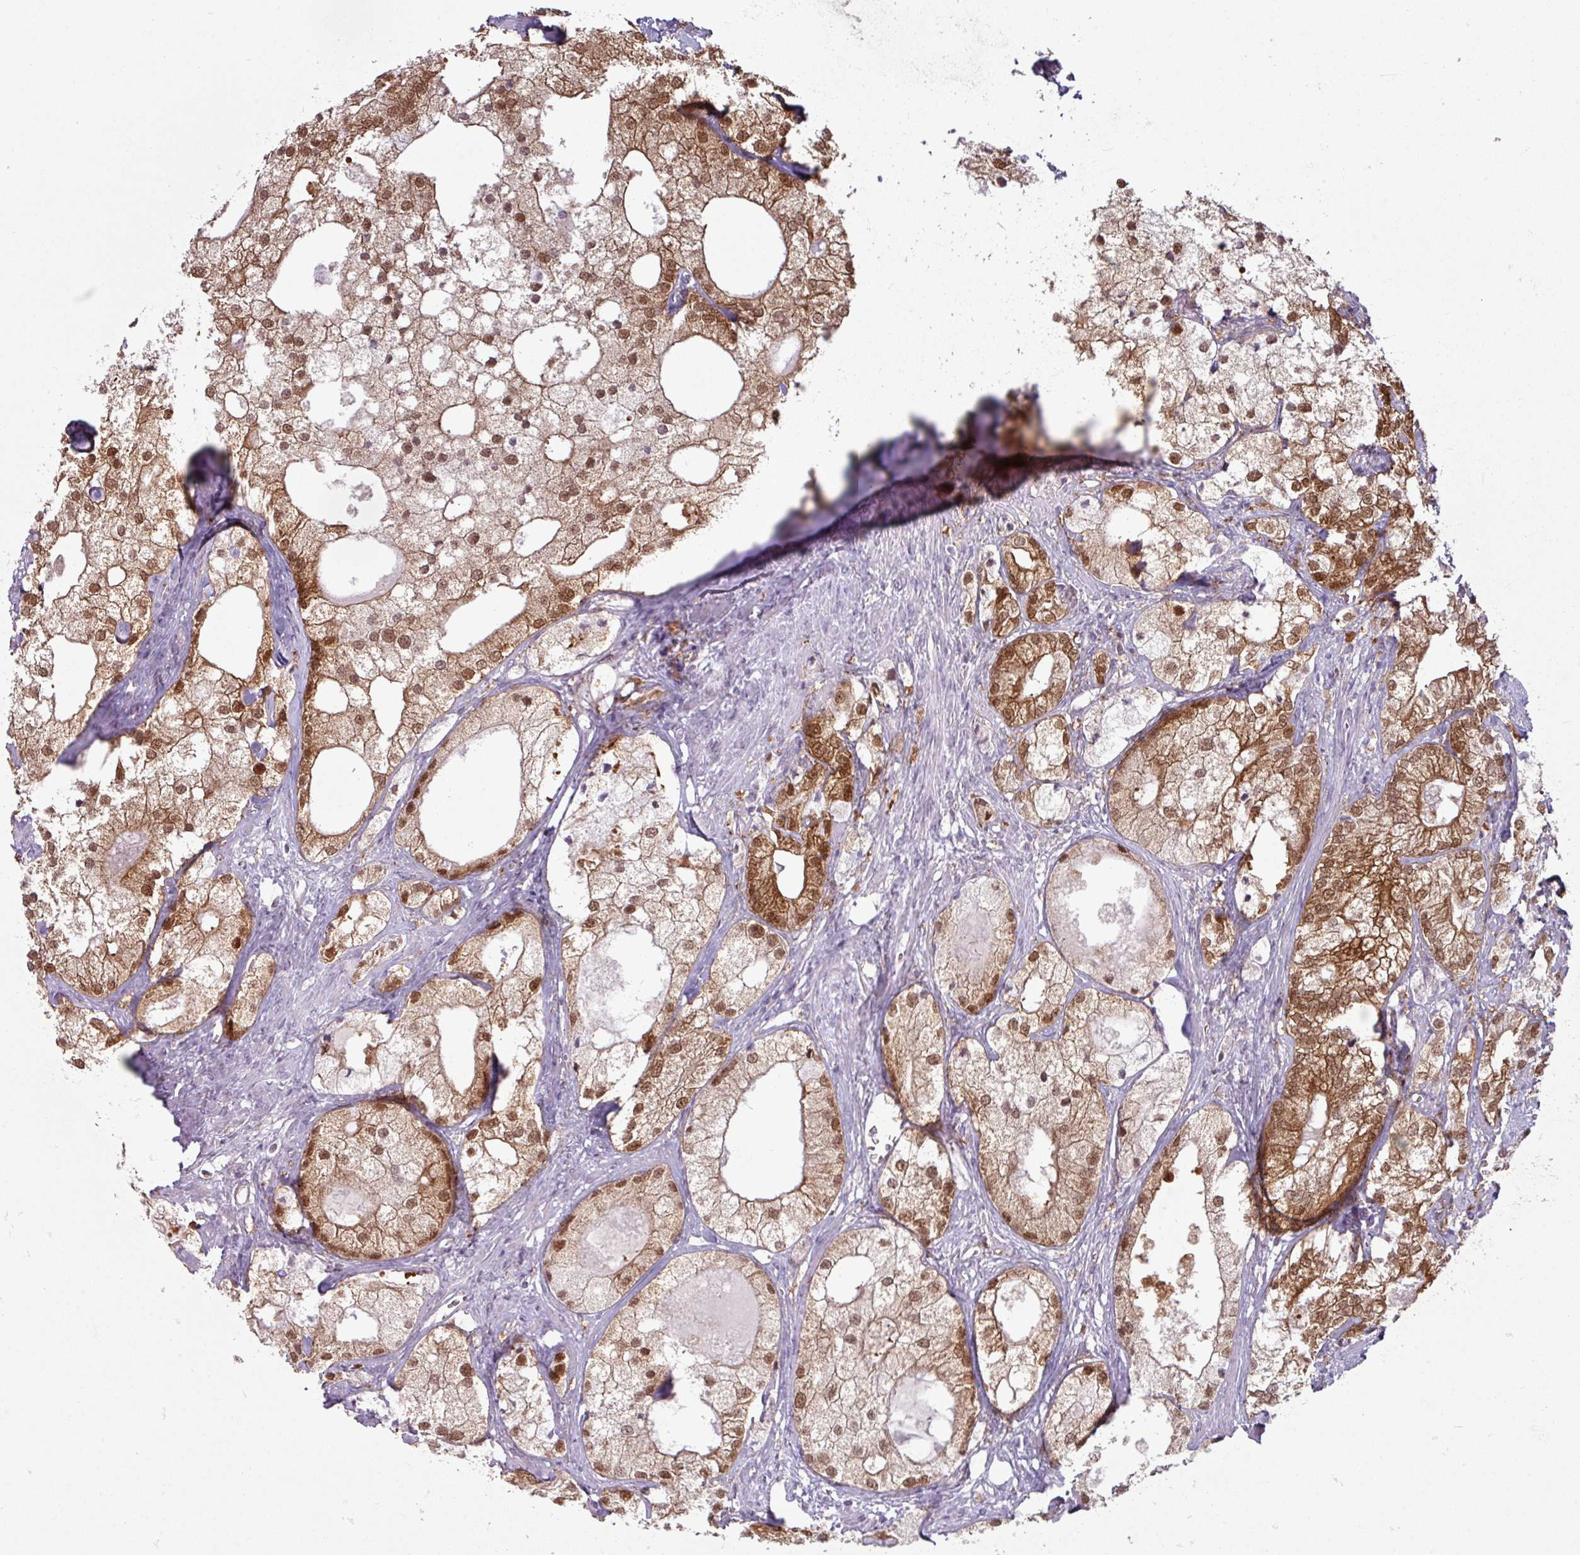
{"staining": {"intensity": "strong", "quantity": "25%-75%", "location": "cytoplasmic/membranous,nuclear"}, "tissue": "prostate cancer", "cell_type": "Tumor cells", "image_type": "cancer", "snomed": [{"axis": "morphology", "description": "Adenocarcinoma, Low grade"}, {"axis": "topography", "description": "Prostate"}], "caption": "Immunohistochemistry (DAB) staining of human prostate cancer reveals strong cytoplasmic/membranous and nuclear protein expression in approximately 25%-75% of tumor cells.", "gene": "TTLL12", "patient": {"sex": "male", "age": 69}}